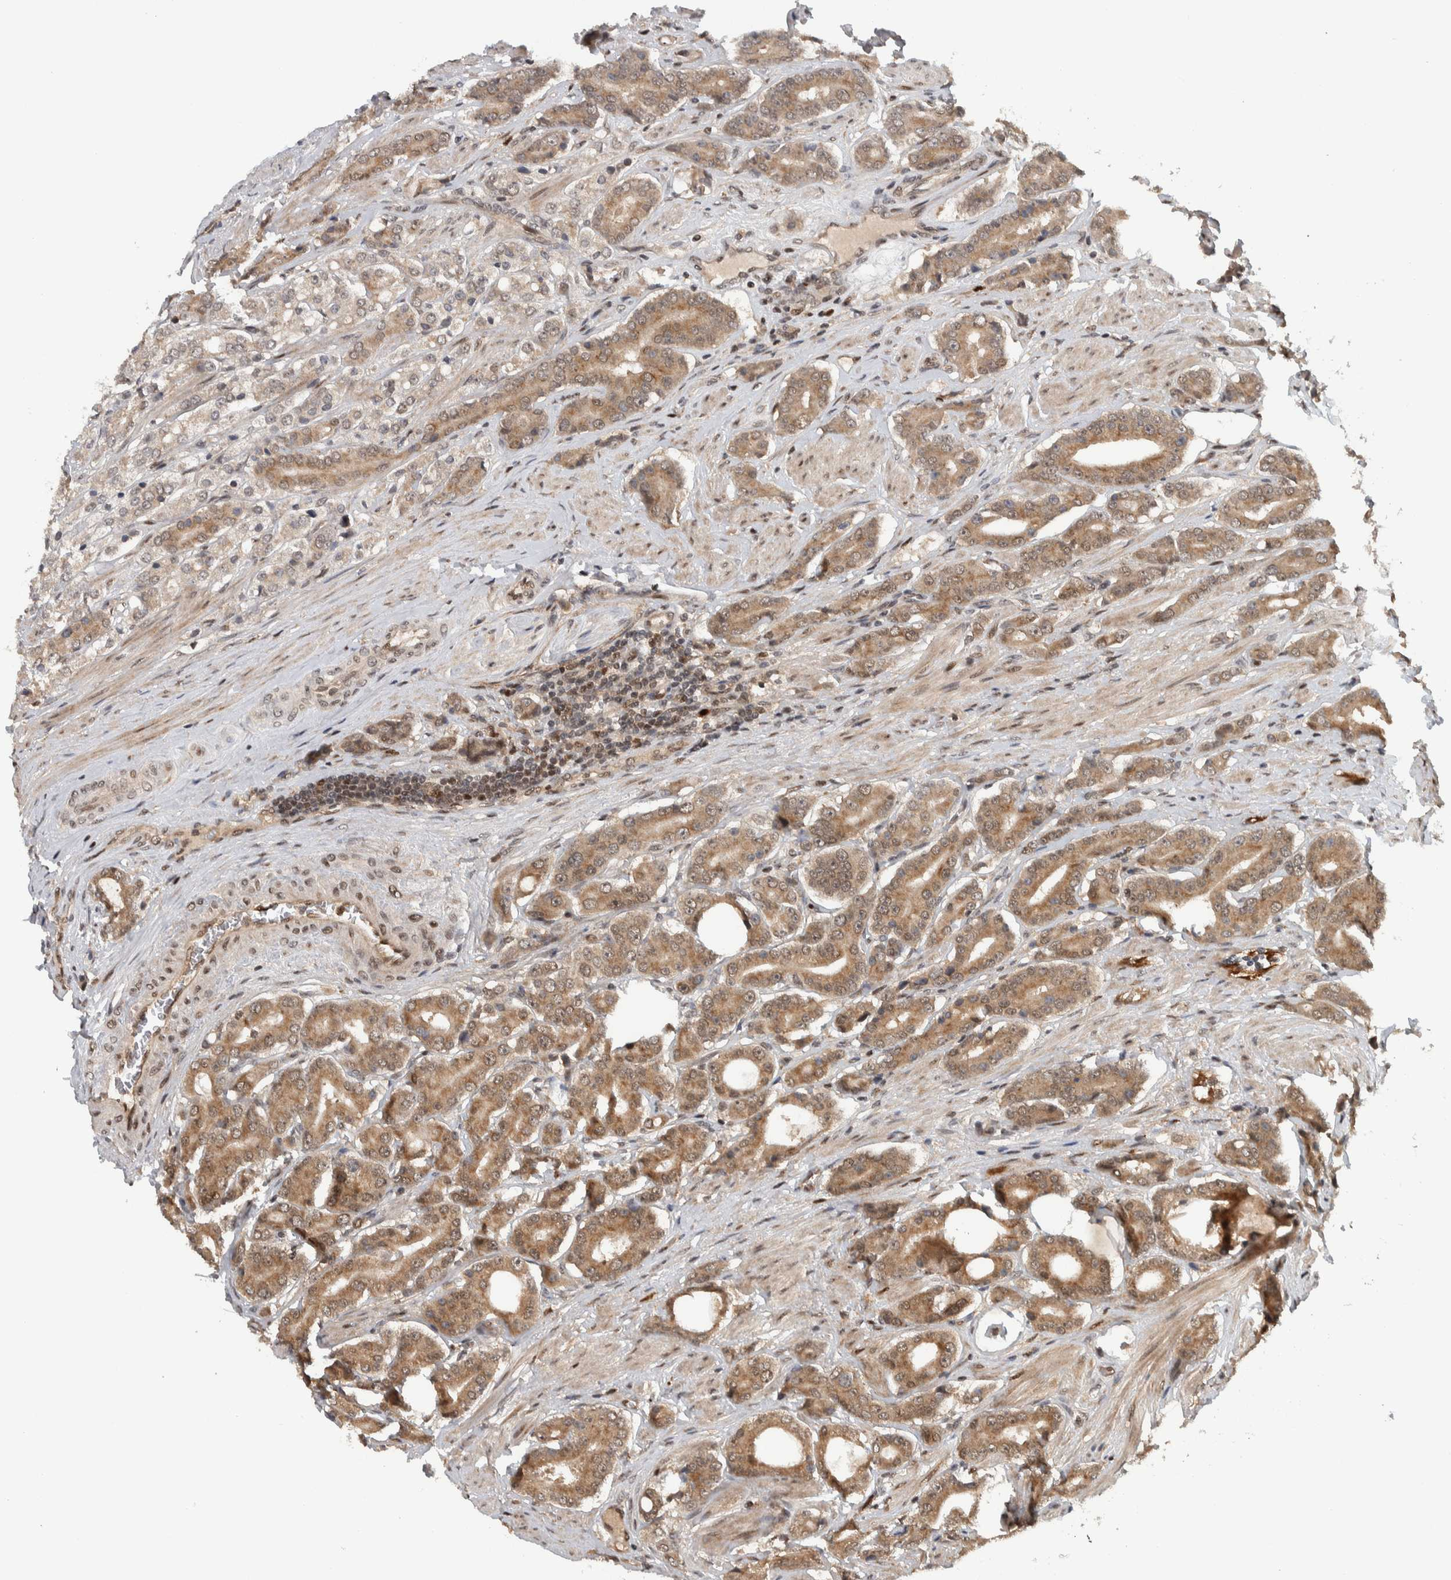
{"staining": {"intensity": "moderate", "quantity": ">75%", "location": "cytoplasmic/membranous,nuclear"}, "tissue": "prostate cancer", "cell_type": "Tumor cells", "image_type": "cancer", "snomed": [{"axis": "morphology", "description": "Adenocarcinoma, High grade"}, {"axis": "topography", "description": "Prostate"}], "caption": "Immunohistochemistry (IHC) of prostate adenocarcinoma (high-grade) demonstrates medium levels of moderate cytoplasmic/membranous and nuclear expression in about >75% of tumor cells.", "gene": "RPS6KA4", "patient": {"sex": "male", "age": 71}}